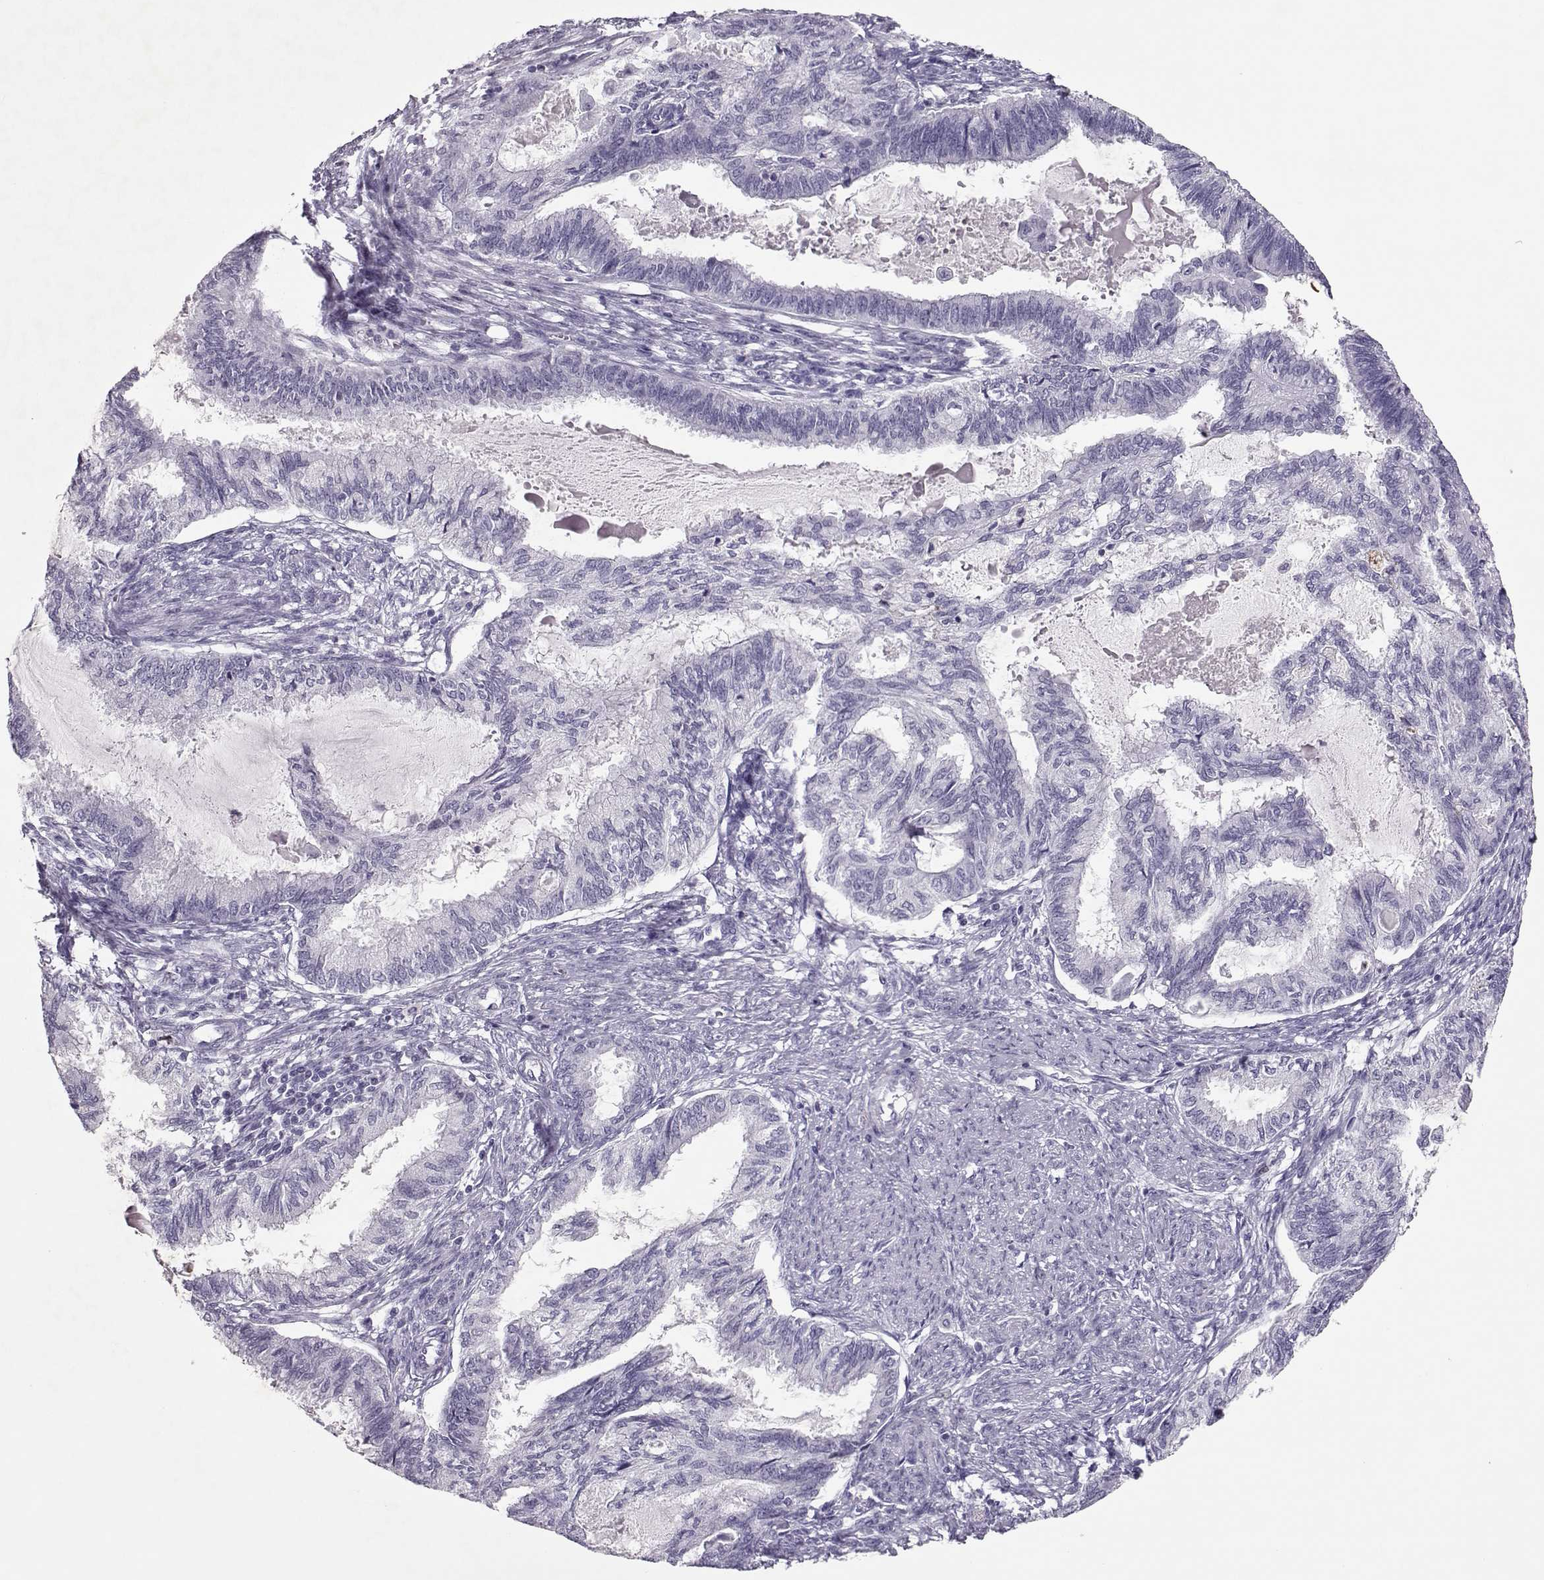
{"staining": {"intensity": "negative", "quantity": "none", "location": "none"}, "tissue": "endometrial cancer", "cell_type": "Tumor cells", "image_type": "cancer", "snomed": [{"axis": "morphology", "description": "Adenocarcinoma, NOS"}, {"axis": "topography", "description": "Endometrium"}], "caption": "Tumor cells are negative for brown protein staining in adenocarcinoma (endometrial).", "gene": "SGO1", "patient": {"sex": "female", "age": 86}}